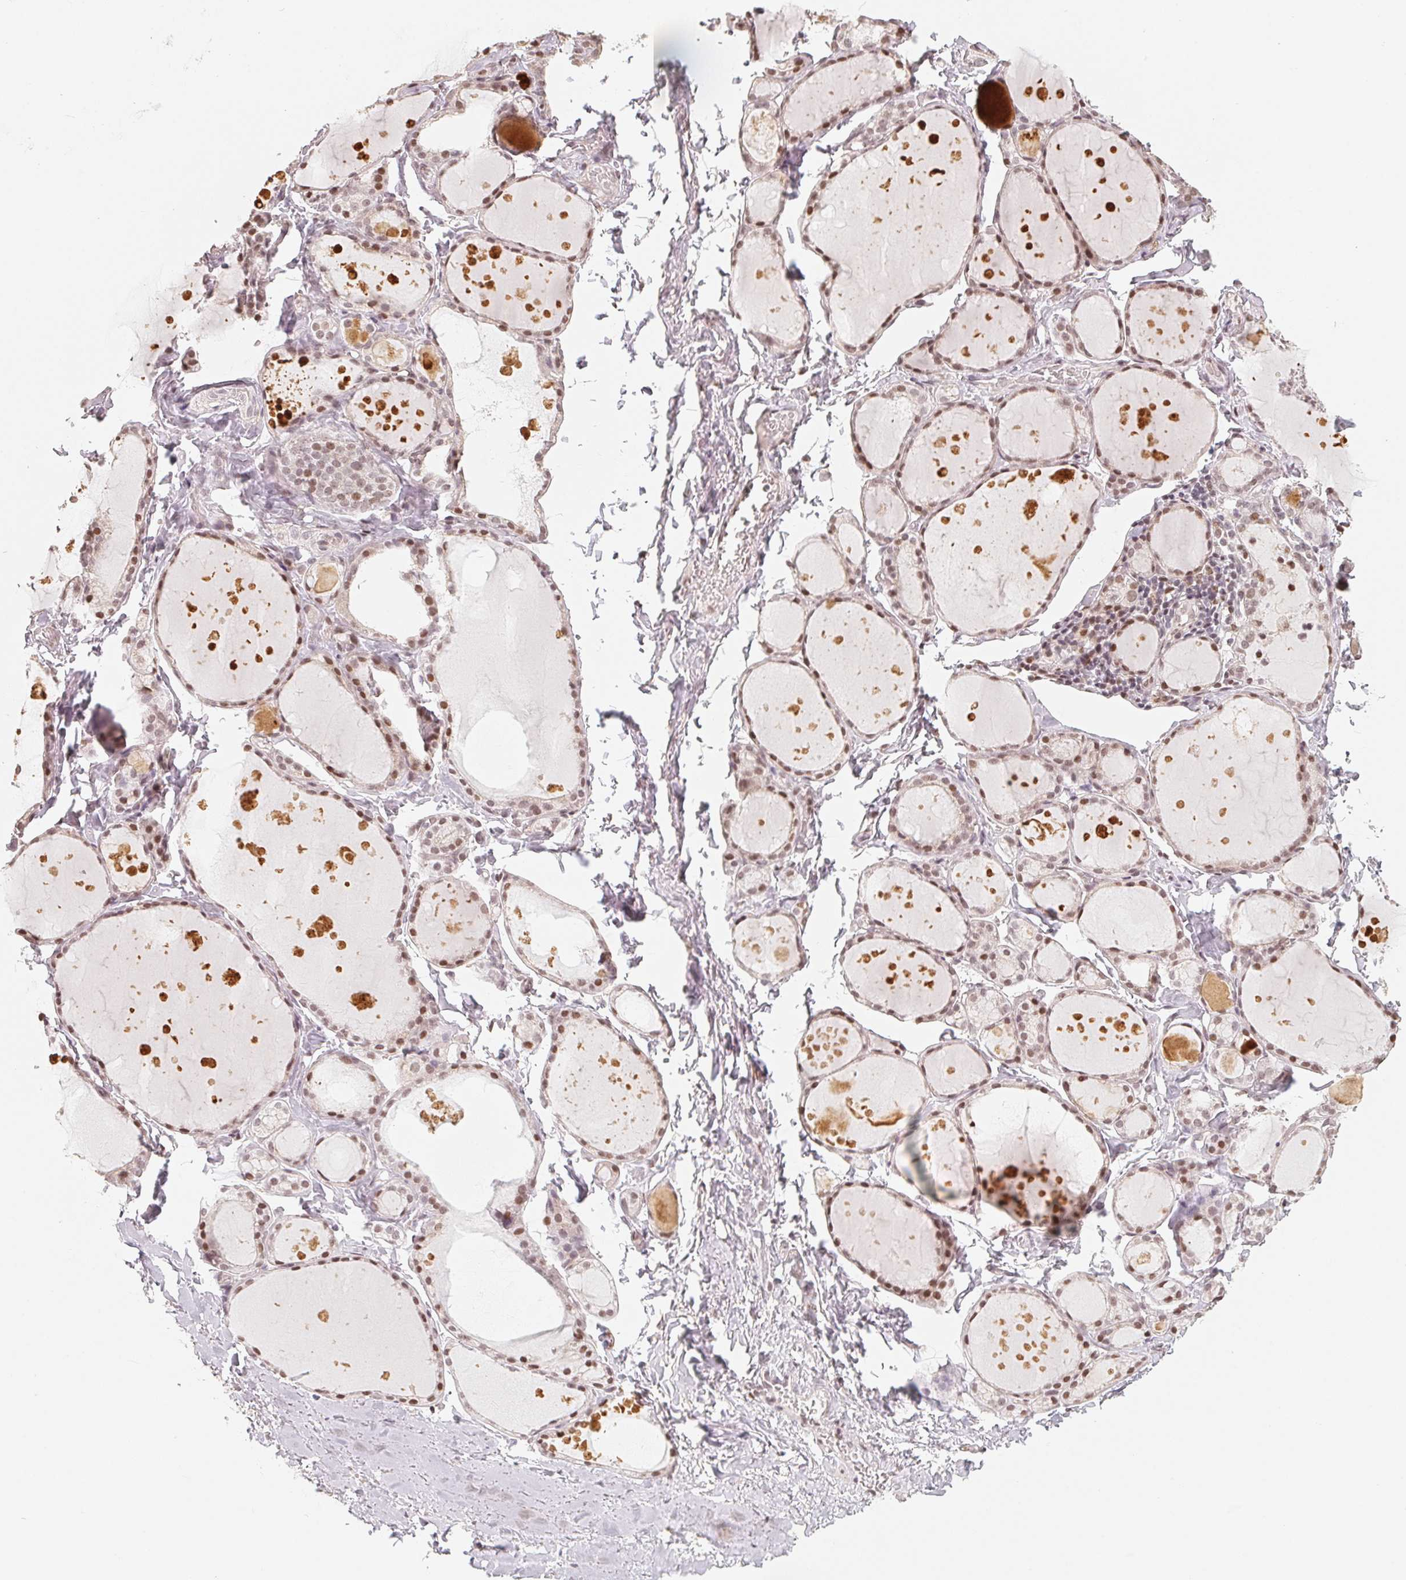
{"staining": {"intensity": "weak", "quantity": ">75%", "location": "nuclear"}, "tissue": "thyroid gland", "cell_type": "Glandular cells", "image_type": "normal", "snomed": [{"axis": "morphology", "description": "Normal tissue, NOS"}, {"axis": "topography", "description": "Thyroid gland"}], "caption": "A low amount of weak nuclear staining is identified in about >75% of glandular cells in benign thyroid gland.", "gene": "CCDC138", "patient": {"sex": "male", "age": 68}}